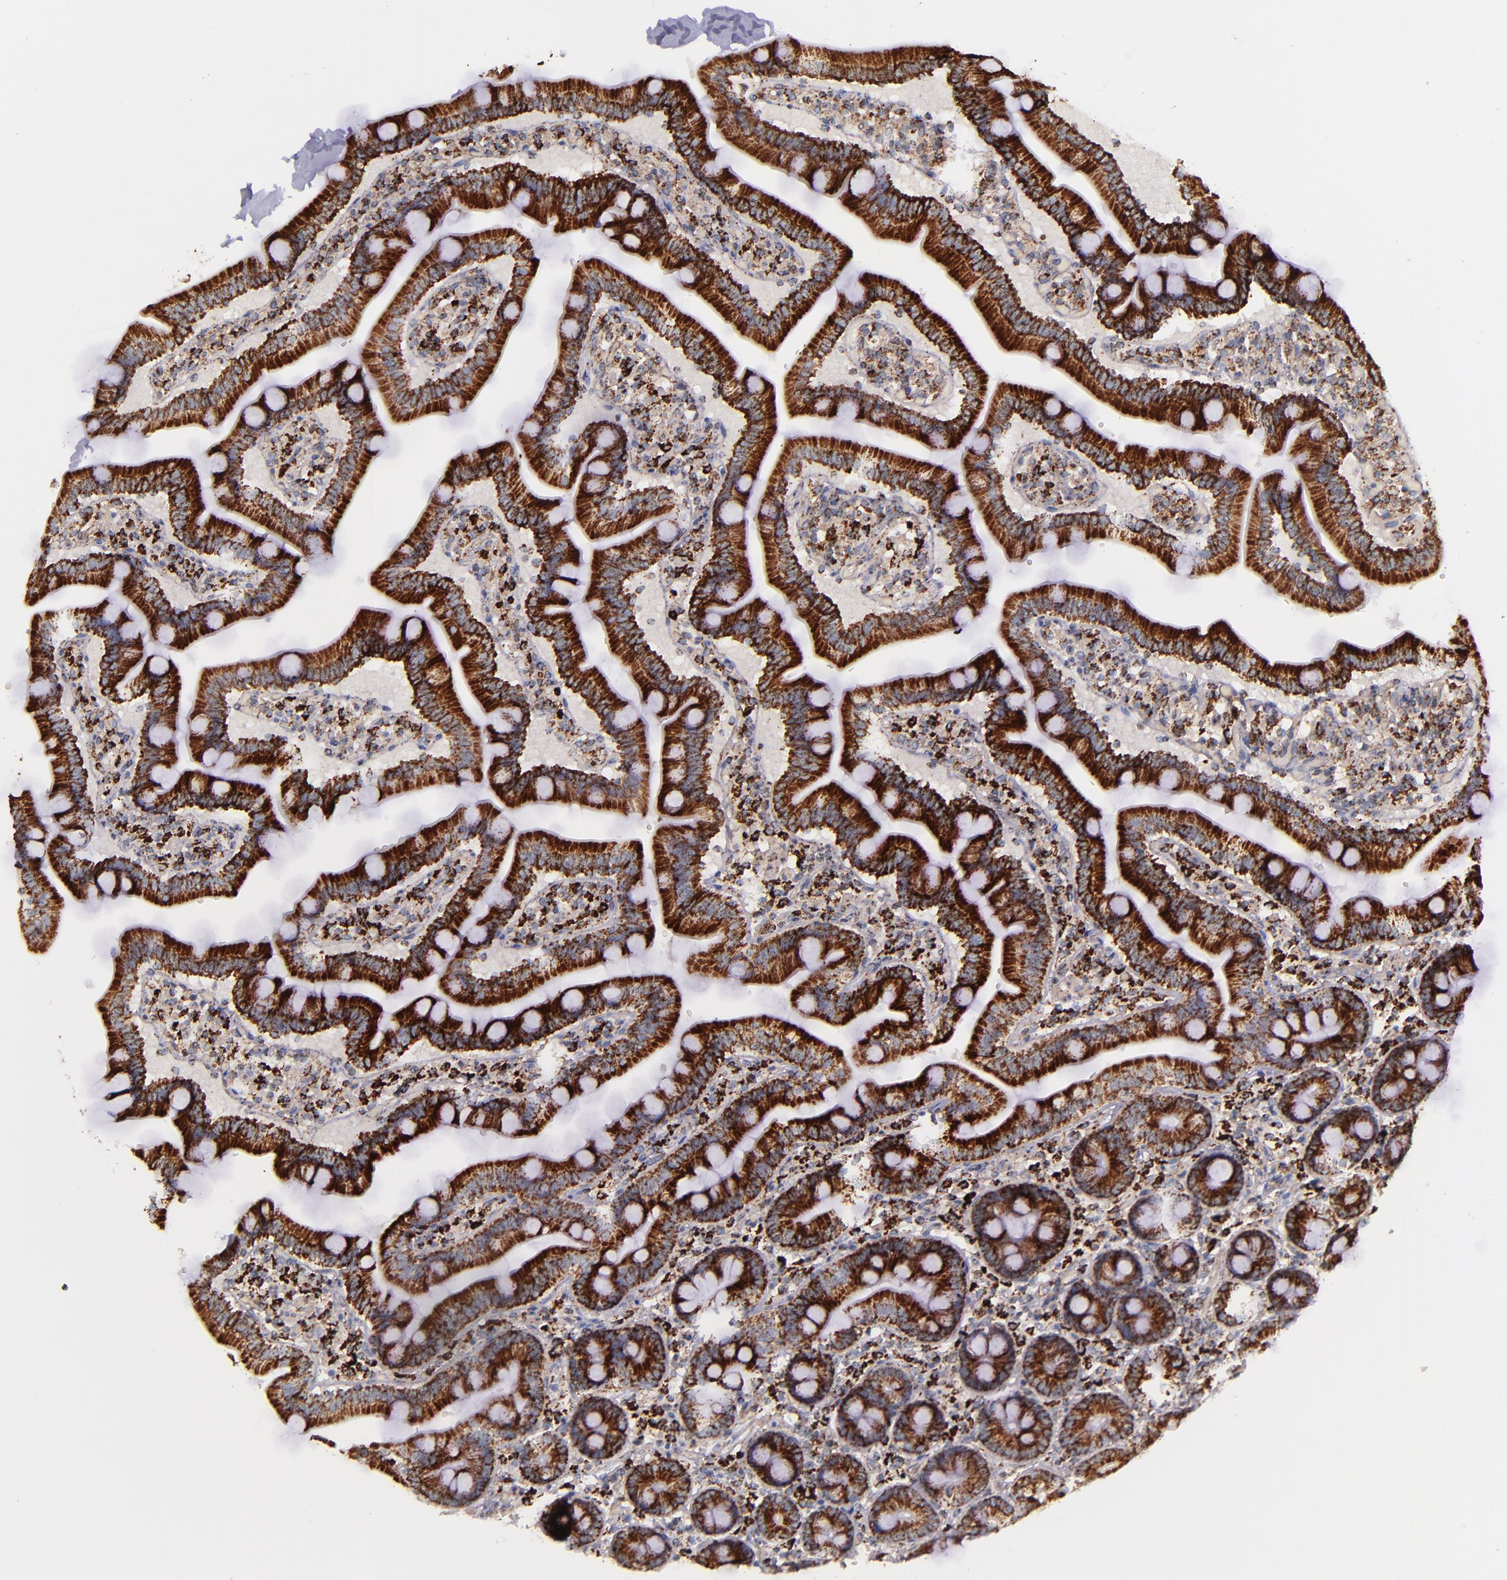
{"staining": {"intensity": "strong", "quantity": ">75%", "location": "cytoplasmic/membranous"}, "tissue": "duodenum", "cell_type": "Glandular cells", "image_type": "normal", "snomed": [{"axis": "morphology", "description": "Normal tissue, NOS"}, {"axis": "topography", "description": "Duodenum"}], "caption": "This photomicrograph exhibits benign duodenum stained with immunohistochemistry (IHC) to label a protein in brown. The cytoplasmic/membranous of glandular cells show strong positivity for the protein. Nuclei are counter-stained blue.", "gene": "IDH3G", "patient": {"sex": "male", "age": 66}}